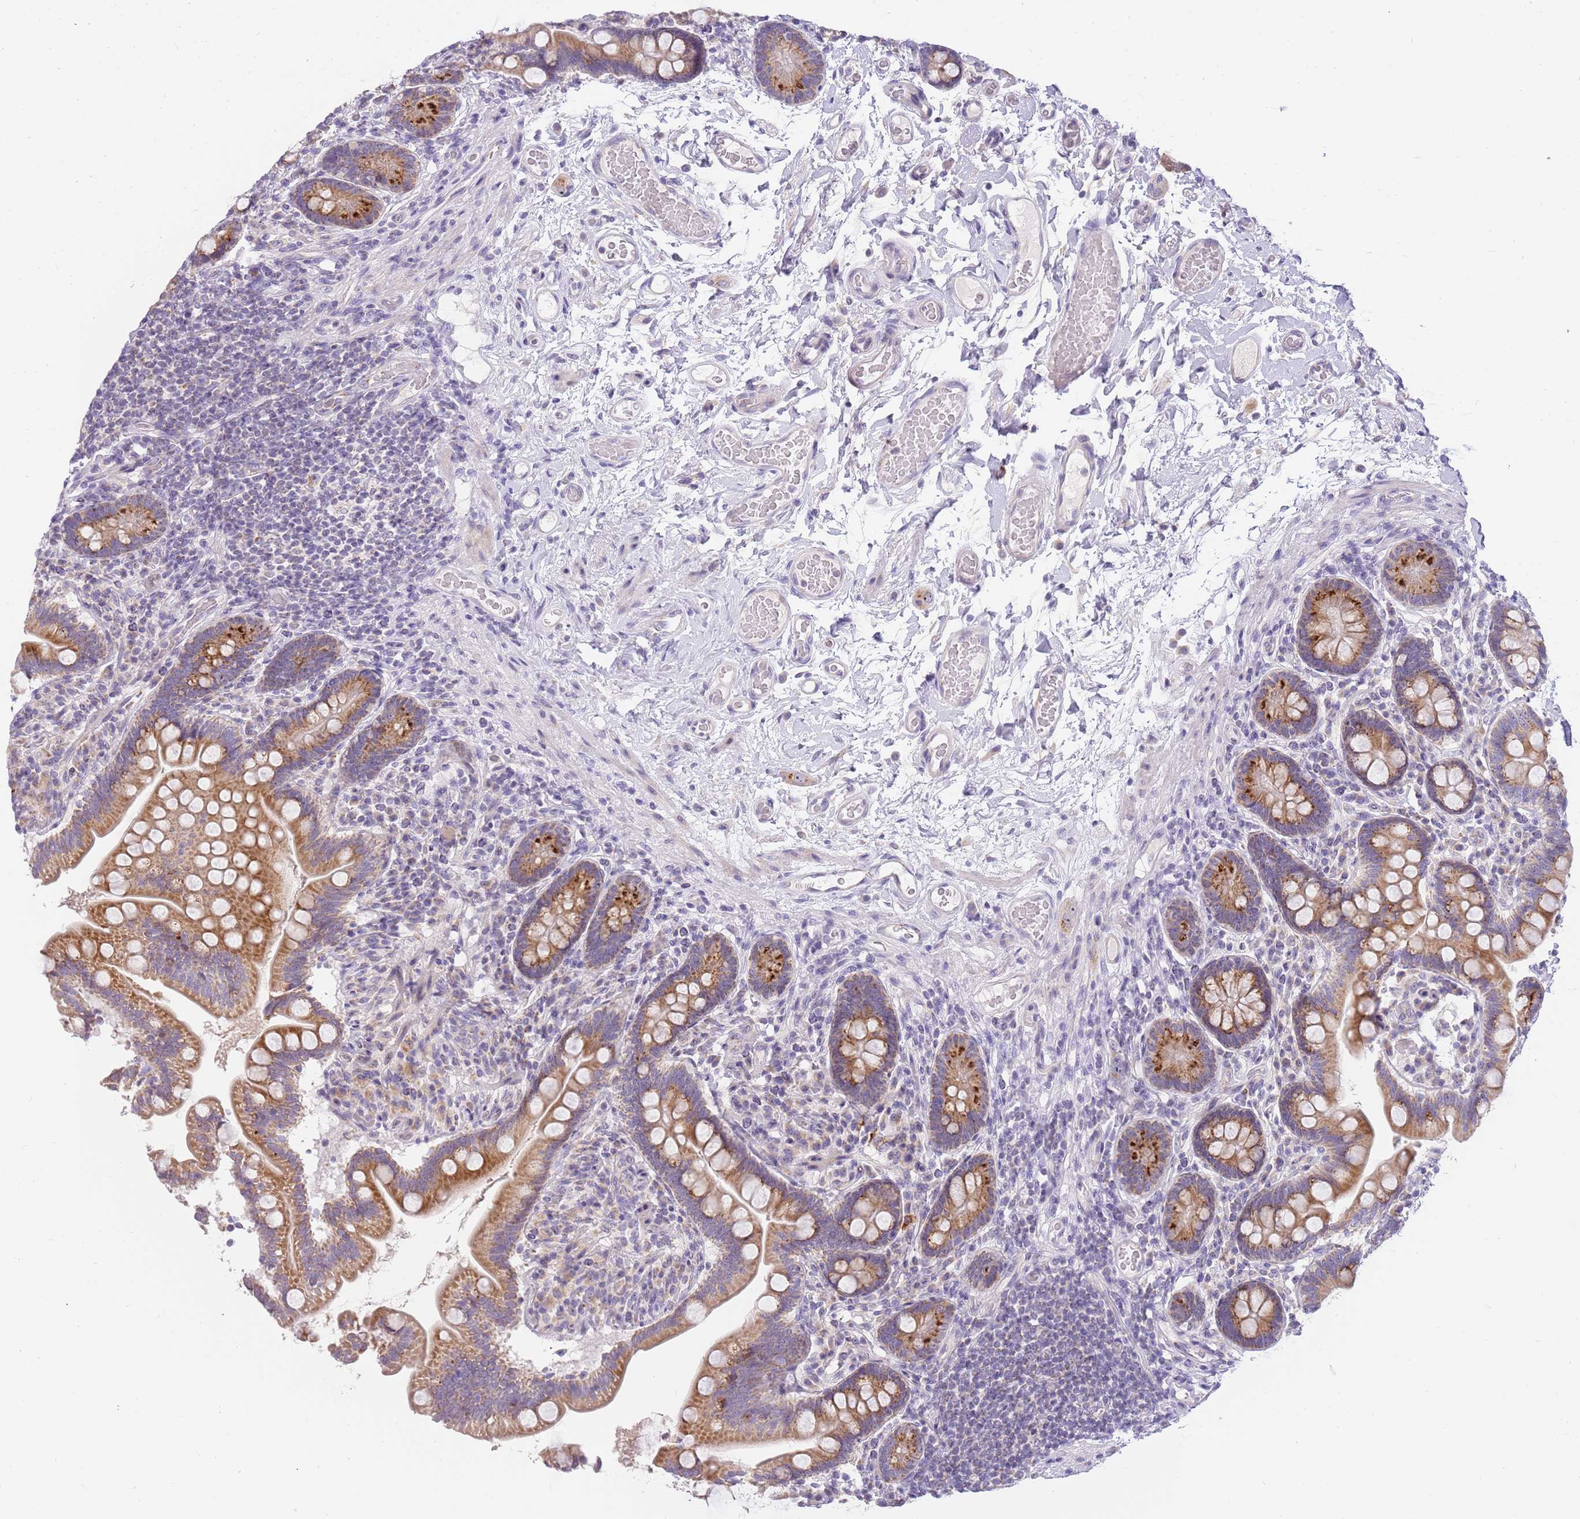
{"staining": {"intensity": "moderate", "quantity": ">75%", "location": "cytoplasmic/membranous"}, "tissue": "small intestine", "cell_type": "Glandular cells", "image_type": "normal", "snomed": [{"axis": "morphology", "description": "Normal tissue, NOS"}, {"axis": "topography", "description": "Small intestine"}], "caption": "Small intestine stained with DAB IHC shows medium levels of moderate cytoplasmic/membranous expression in approximately >75% of glandular cells. (Stains: DAB in brown, nuclei in blue, Microscopy: brightfield microscopy at high magnification).", "gene": "DNAJA3", "patient": {"sex": "female", "age": 64}}